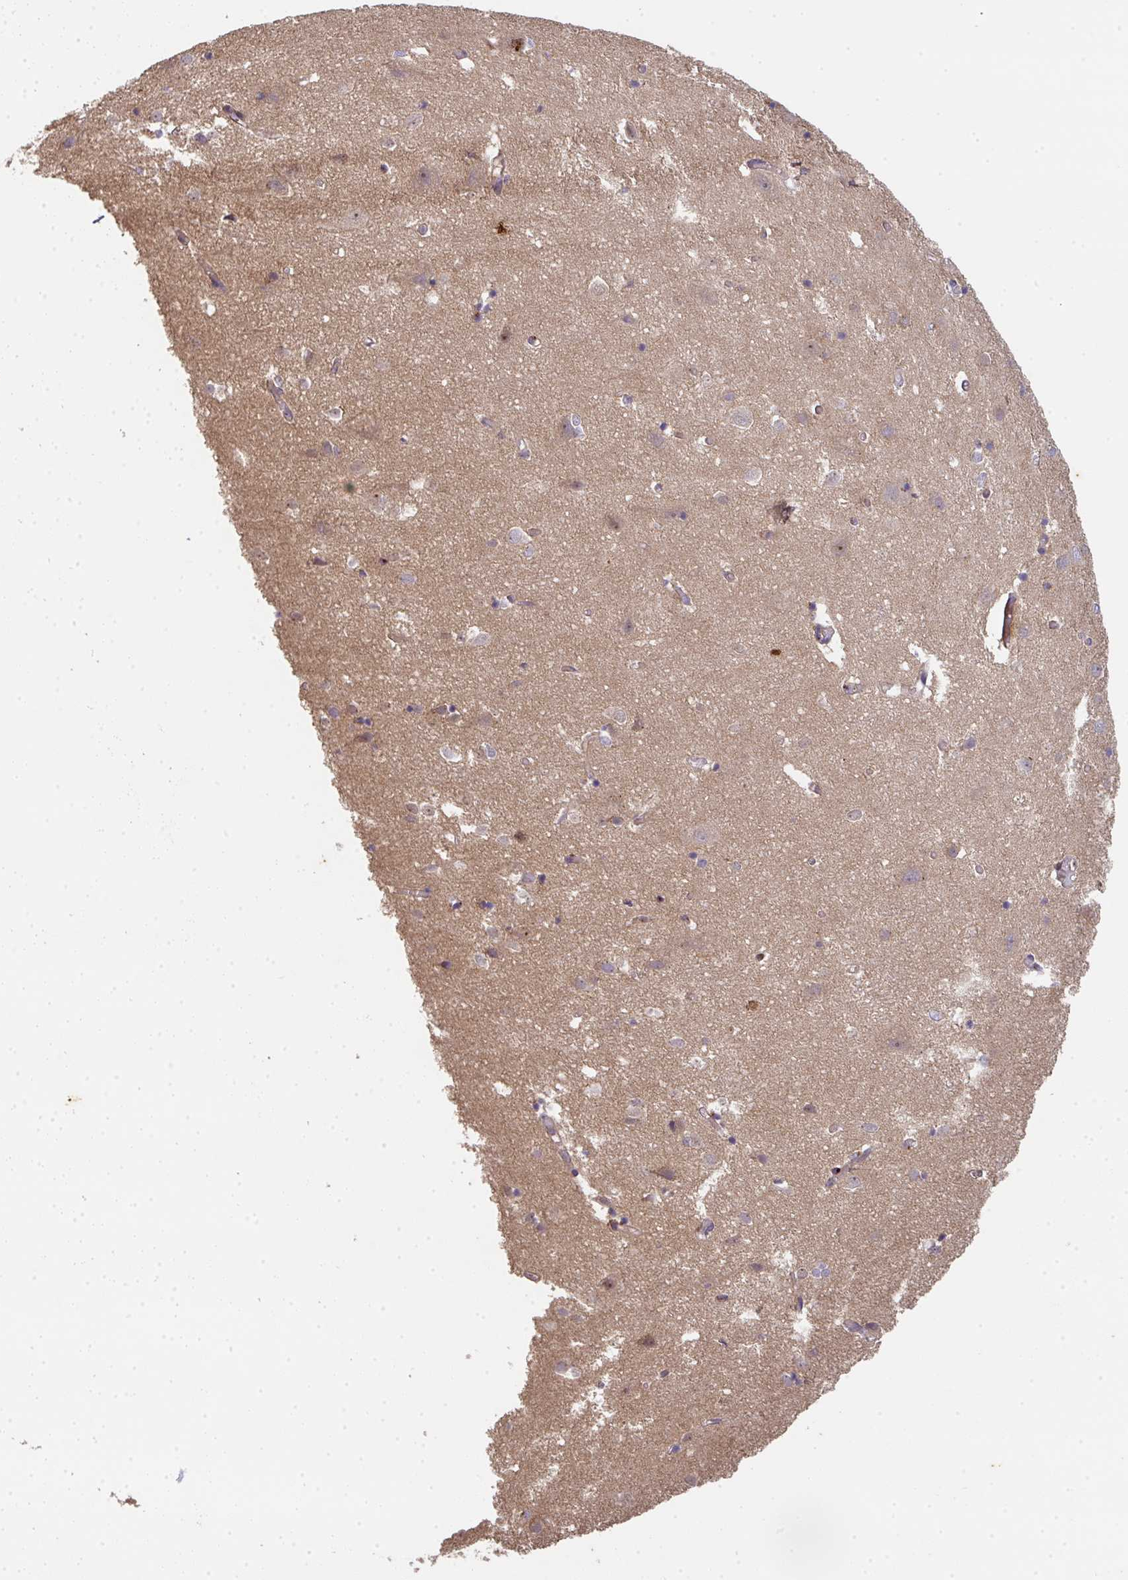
{"staining": {"intensity": "moderate", "quantity": ">75%", "location": "cytoplasmic/membranous"}, "tissue": "cerebral cortex", "cell_type": "Endothelial cells", "image_type": "normal", "snomed": [{"axis": "morphology", "description": "Normal tissue, NOS"}, {"axis": "topography", "description": "Cerebral cortex"}], "caption": "This is a photomicrograph of IHC staining of benign cerebral cortex, which shows moderate staining in the cytoplasmic/membranous of endothelial cells.", "gene": "TNMD", "patient": {"sex": "male", "age": 70}}